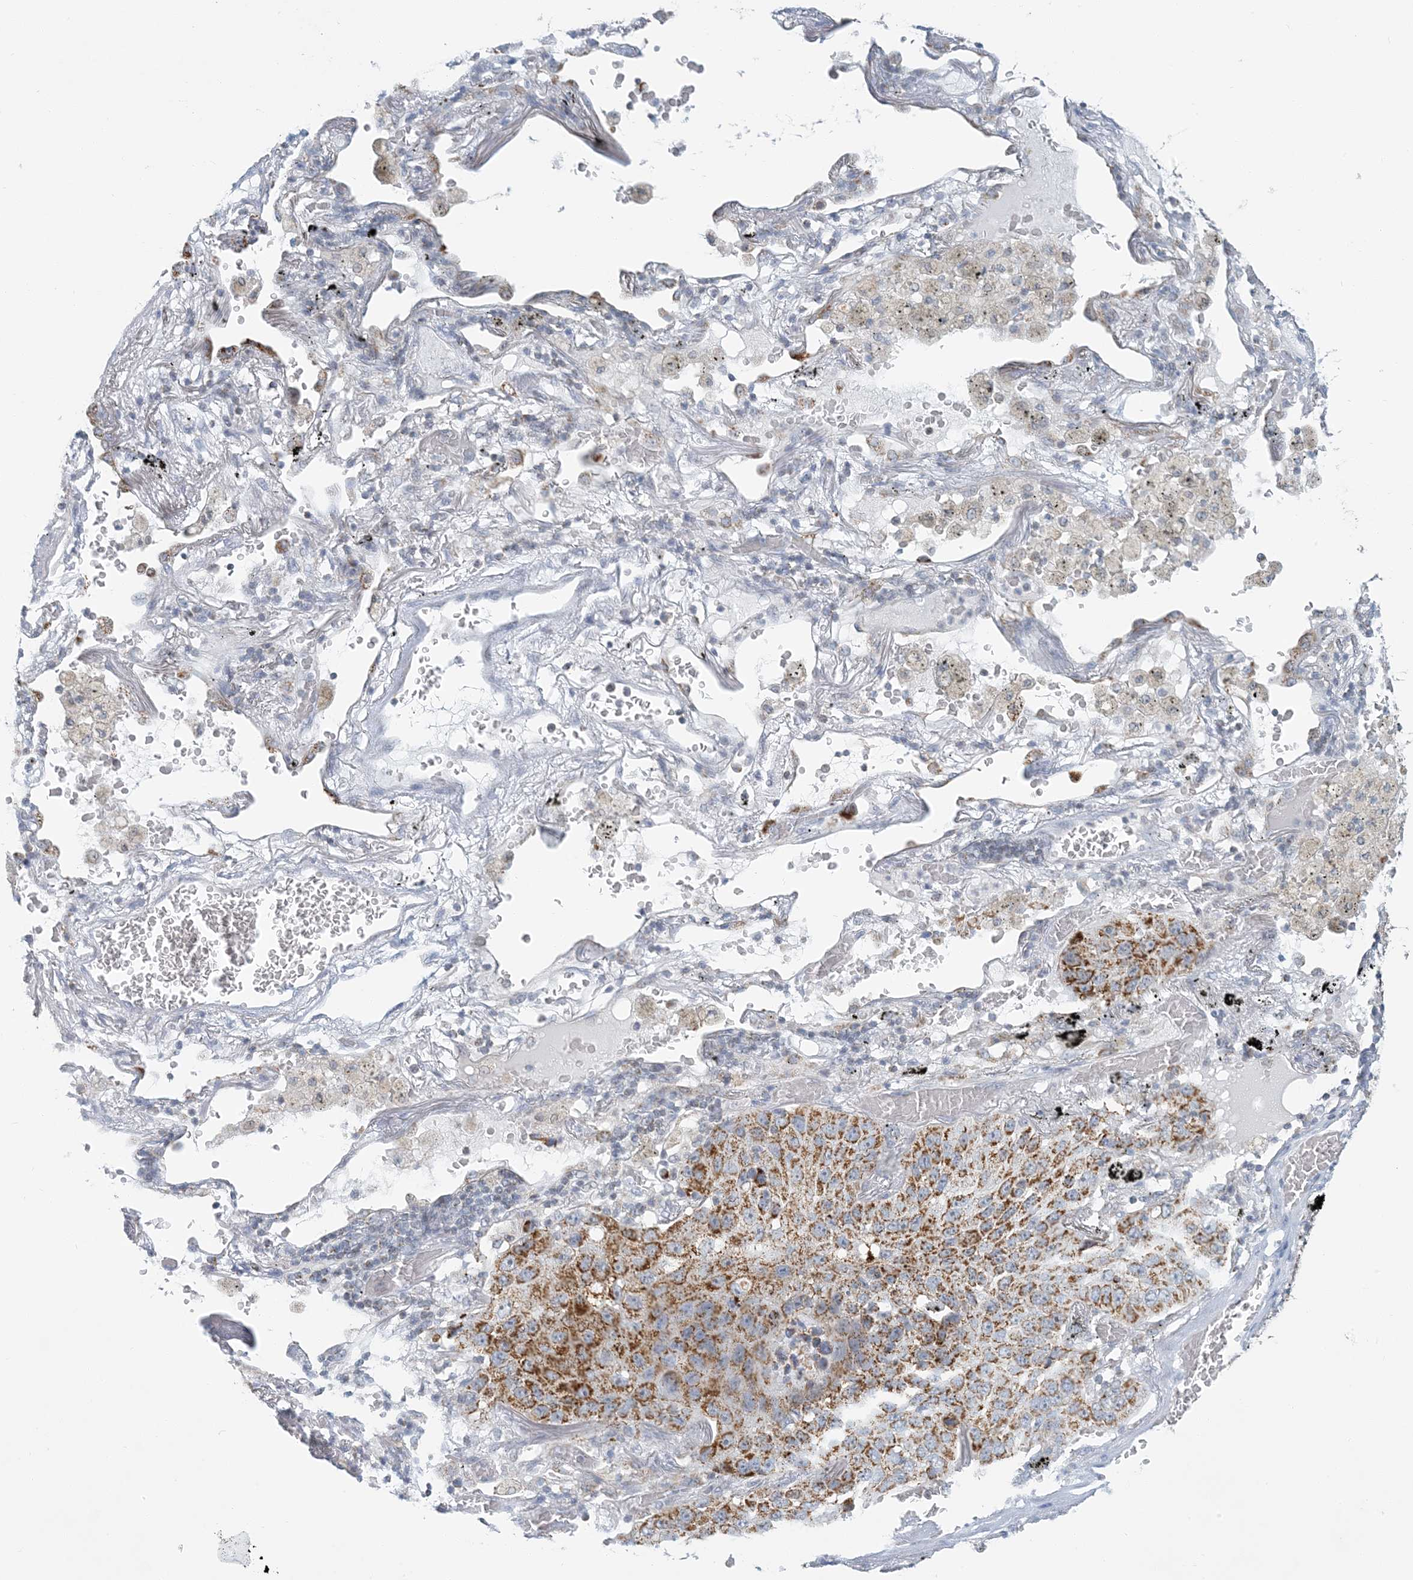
{"staining": {"intensity": "strong", "quantity": ">75%", "location": "cytoplasmic/membranous"}, "tissue": "lung cancer", "cell_type": "Tumor cells", "image_type": "cancer", "snomed": [{"axis": "morphology", "description": "Squamous cell carcinoma, NOS"}, {"axis": "topography", "description": "Lung"}], "caption": "The image displays a brown stain indicating the presence of a protein in the cytoplasmic/membranous of tumor cells in squamous cell carcinoma (lung). (brown staining indicates protein expression, while blue staining denotes nuclei).", "gene": "BDH1", "patient": {"sex": "male", "age": 57}}